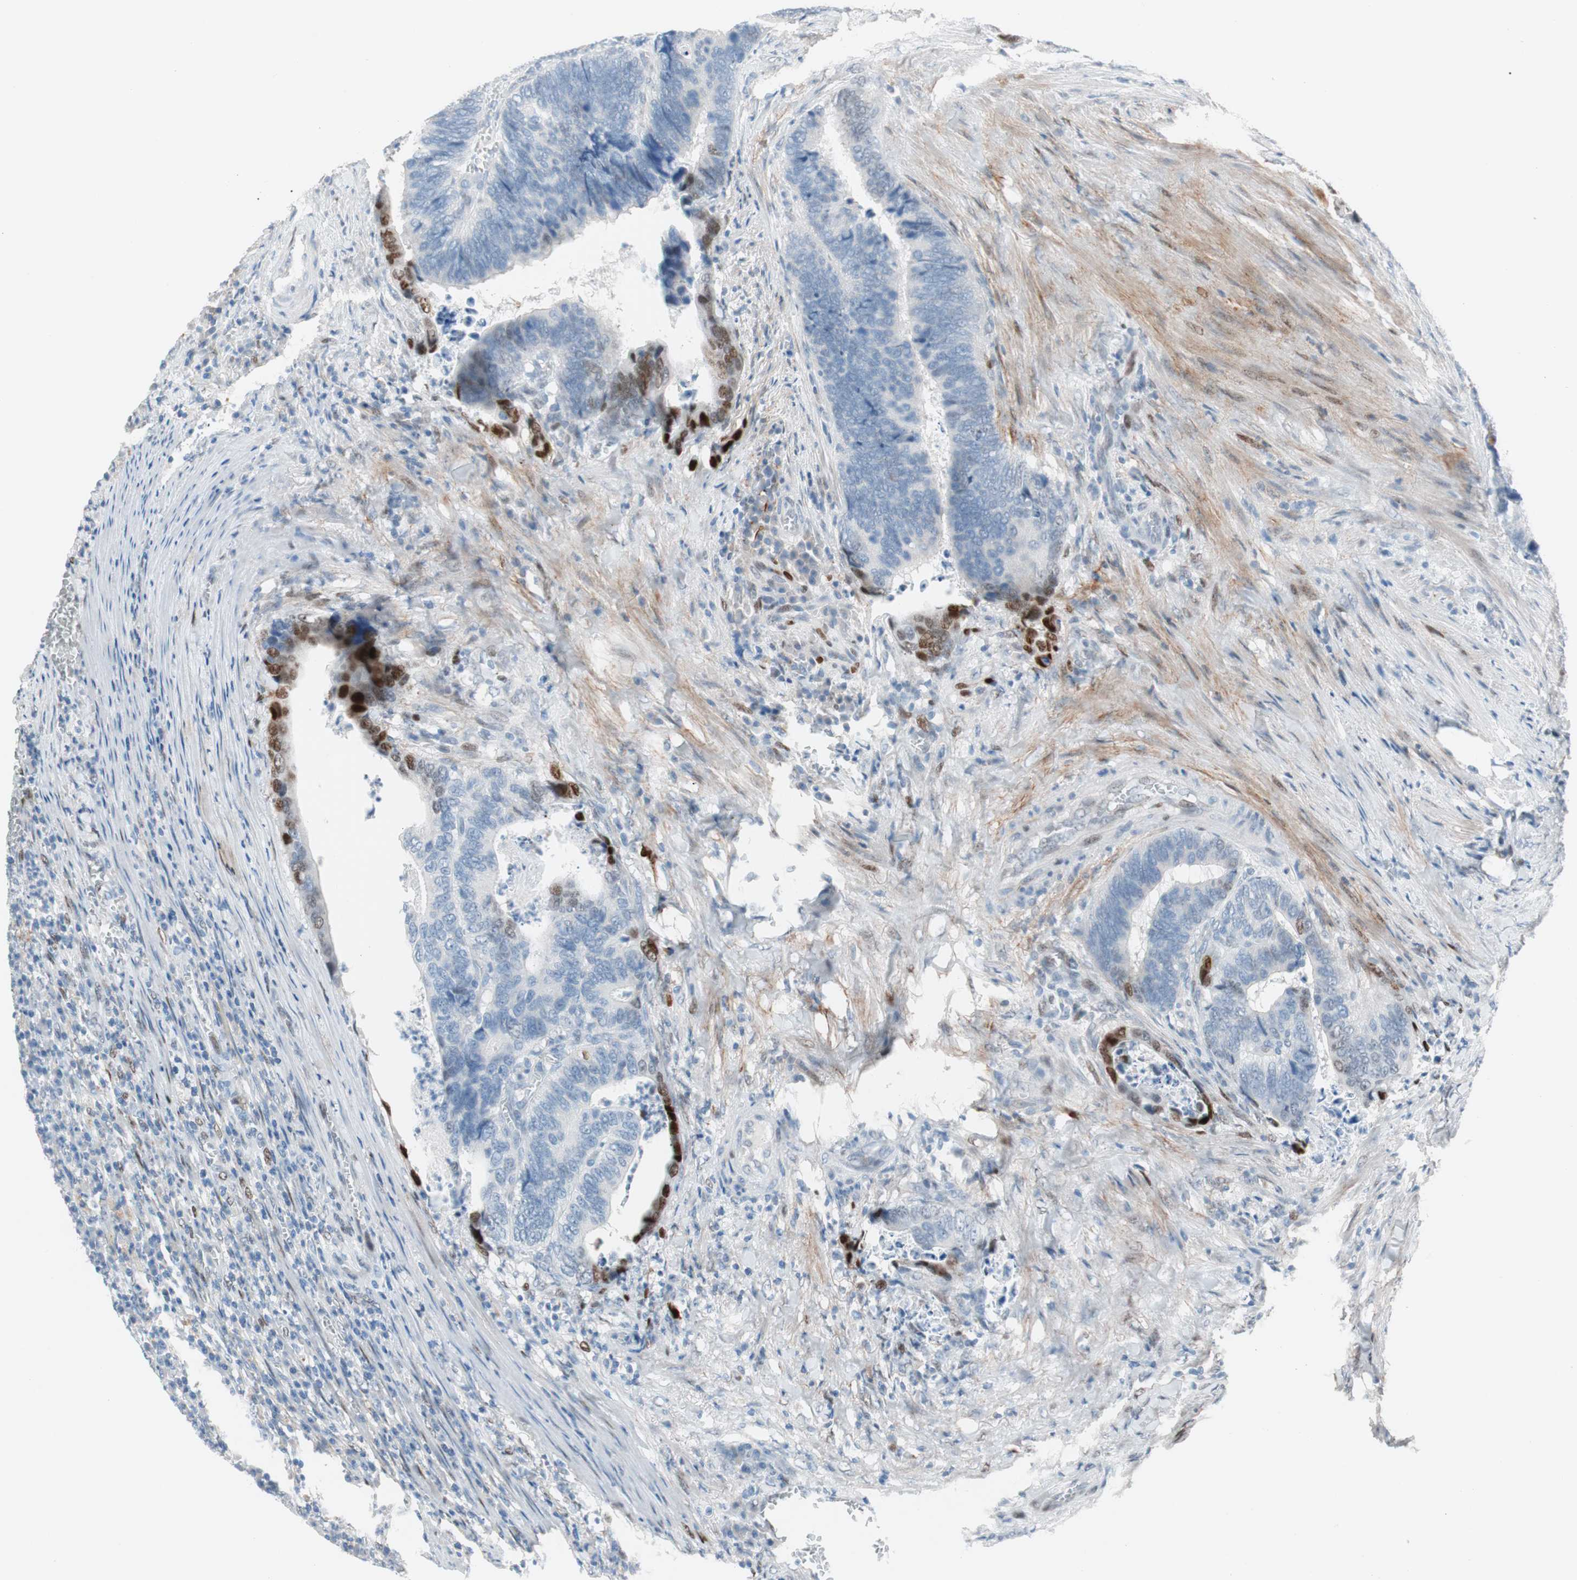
{"staining": {"intensity": "strong", "quantity": "<25%", "location": "nuclear"}, "tissue": "colorectal cancer", "cell_type": "Tumor cells", "image_type": "cancer", "snomed": [{"axis": "morphology", "description": "Adenocarcinoma, NOS"}, {"axis": "topography", "description": "Colon"}], "caption": "Colorectal cancer was stained to show a protein in brown. There is medium levels of strong nuclear staining in approximately <25% of tumor cells.", "gene": "FOSL1", "patient": {"sex": "male", "age": 72}}